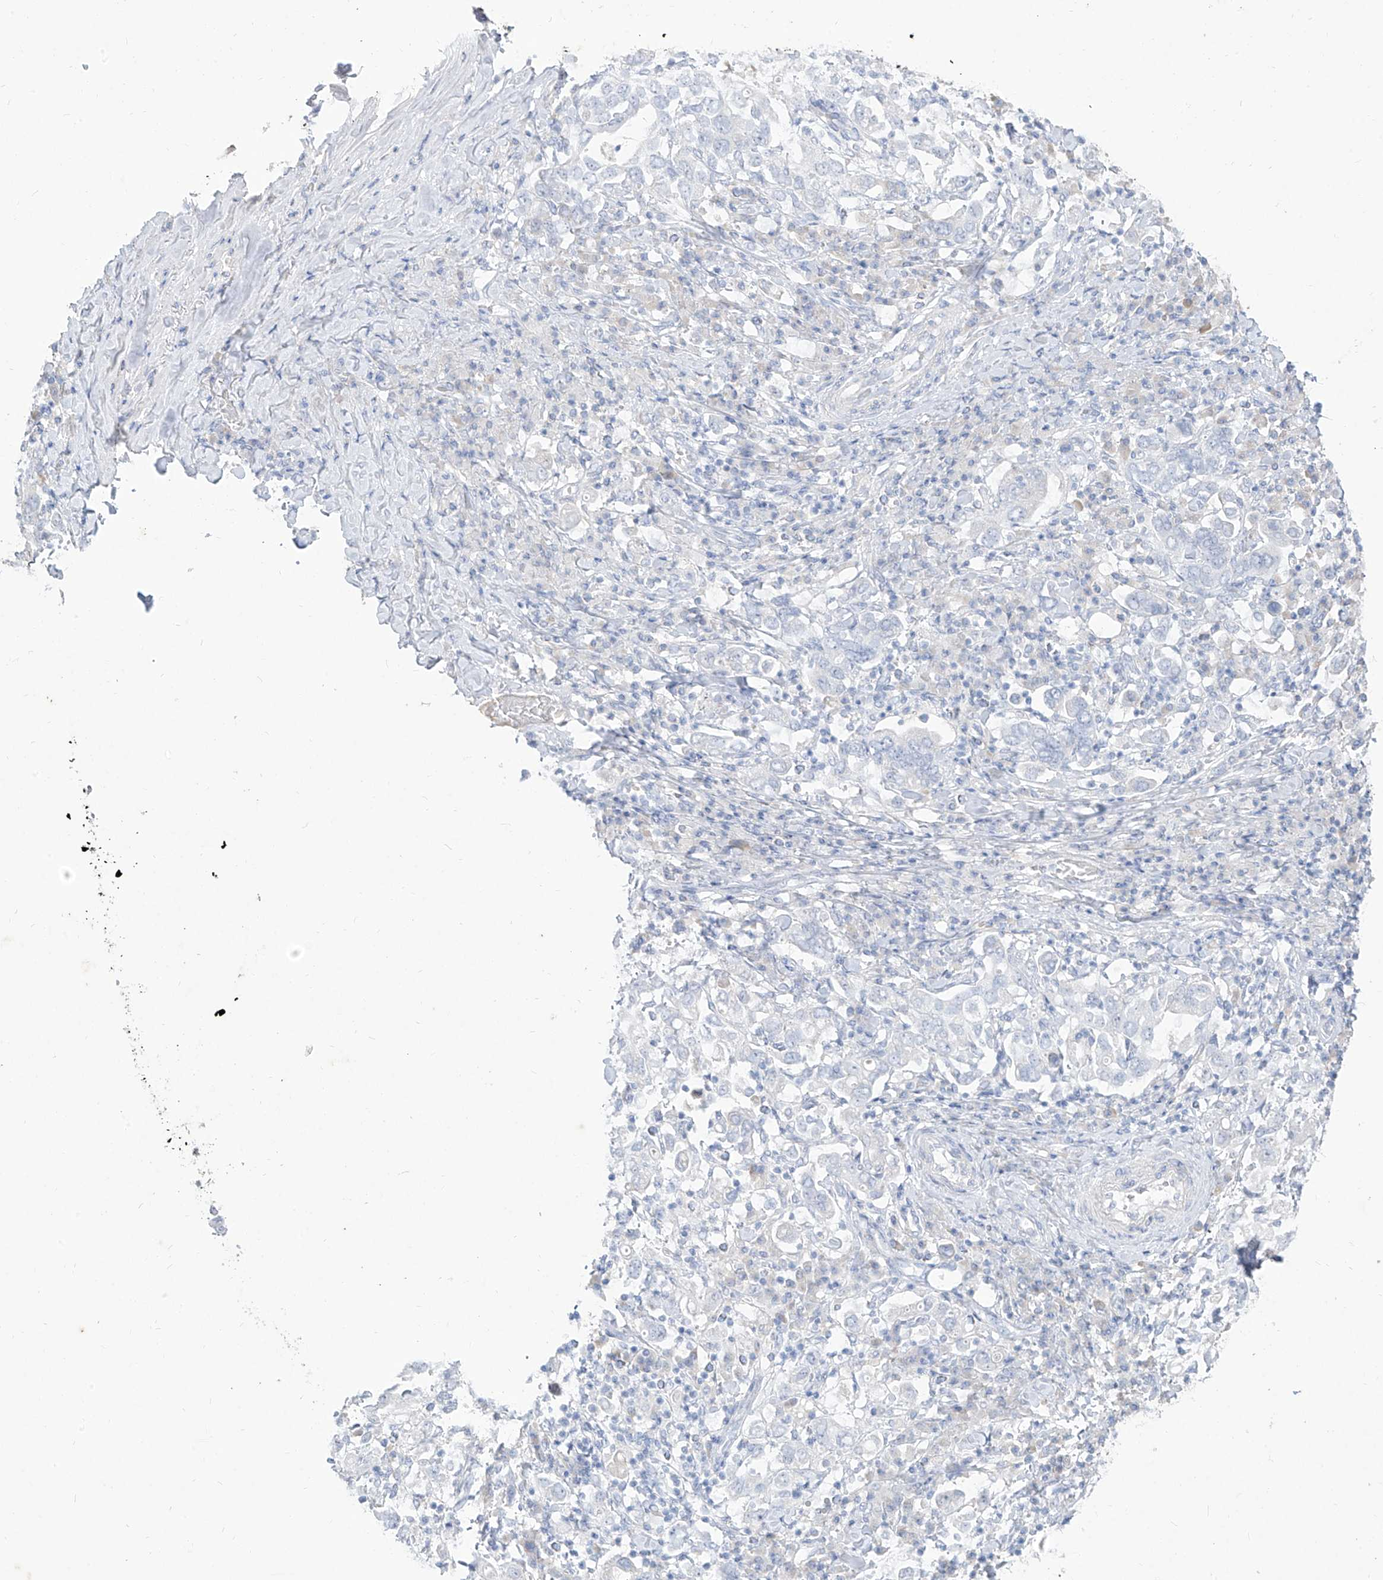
{"staining": {"intensity": "negative", "quantity": "none", "location": "none"}, "tissue": "stomach cancer", "cell_type": "Tumor cells", "image_type": "cancer", "snomed": [{"axis": "morphology", "description": "Adenocarcinoma, NOS"}, {"axis": "topography", "description": "Stomach, upper"}], "caption": "This is an IHC photomicrograph of adenocarcinoma (stomach). There is no positivity in tumor cells.", "gene": "TGM4", "patient": {"sex": "male", "age": 62}}